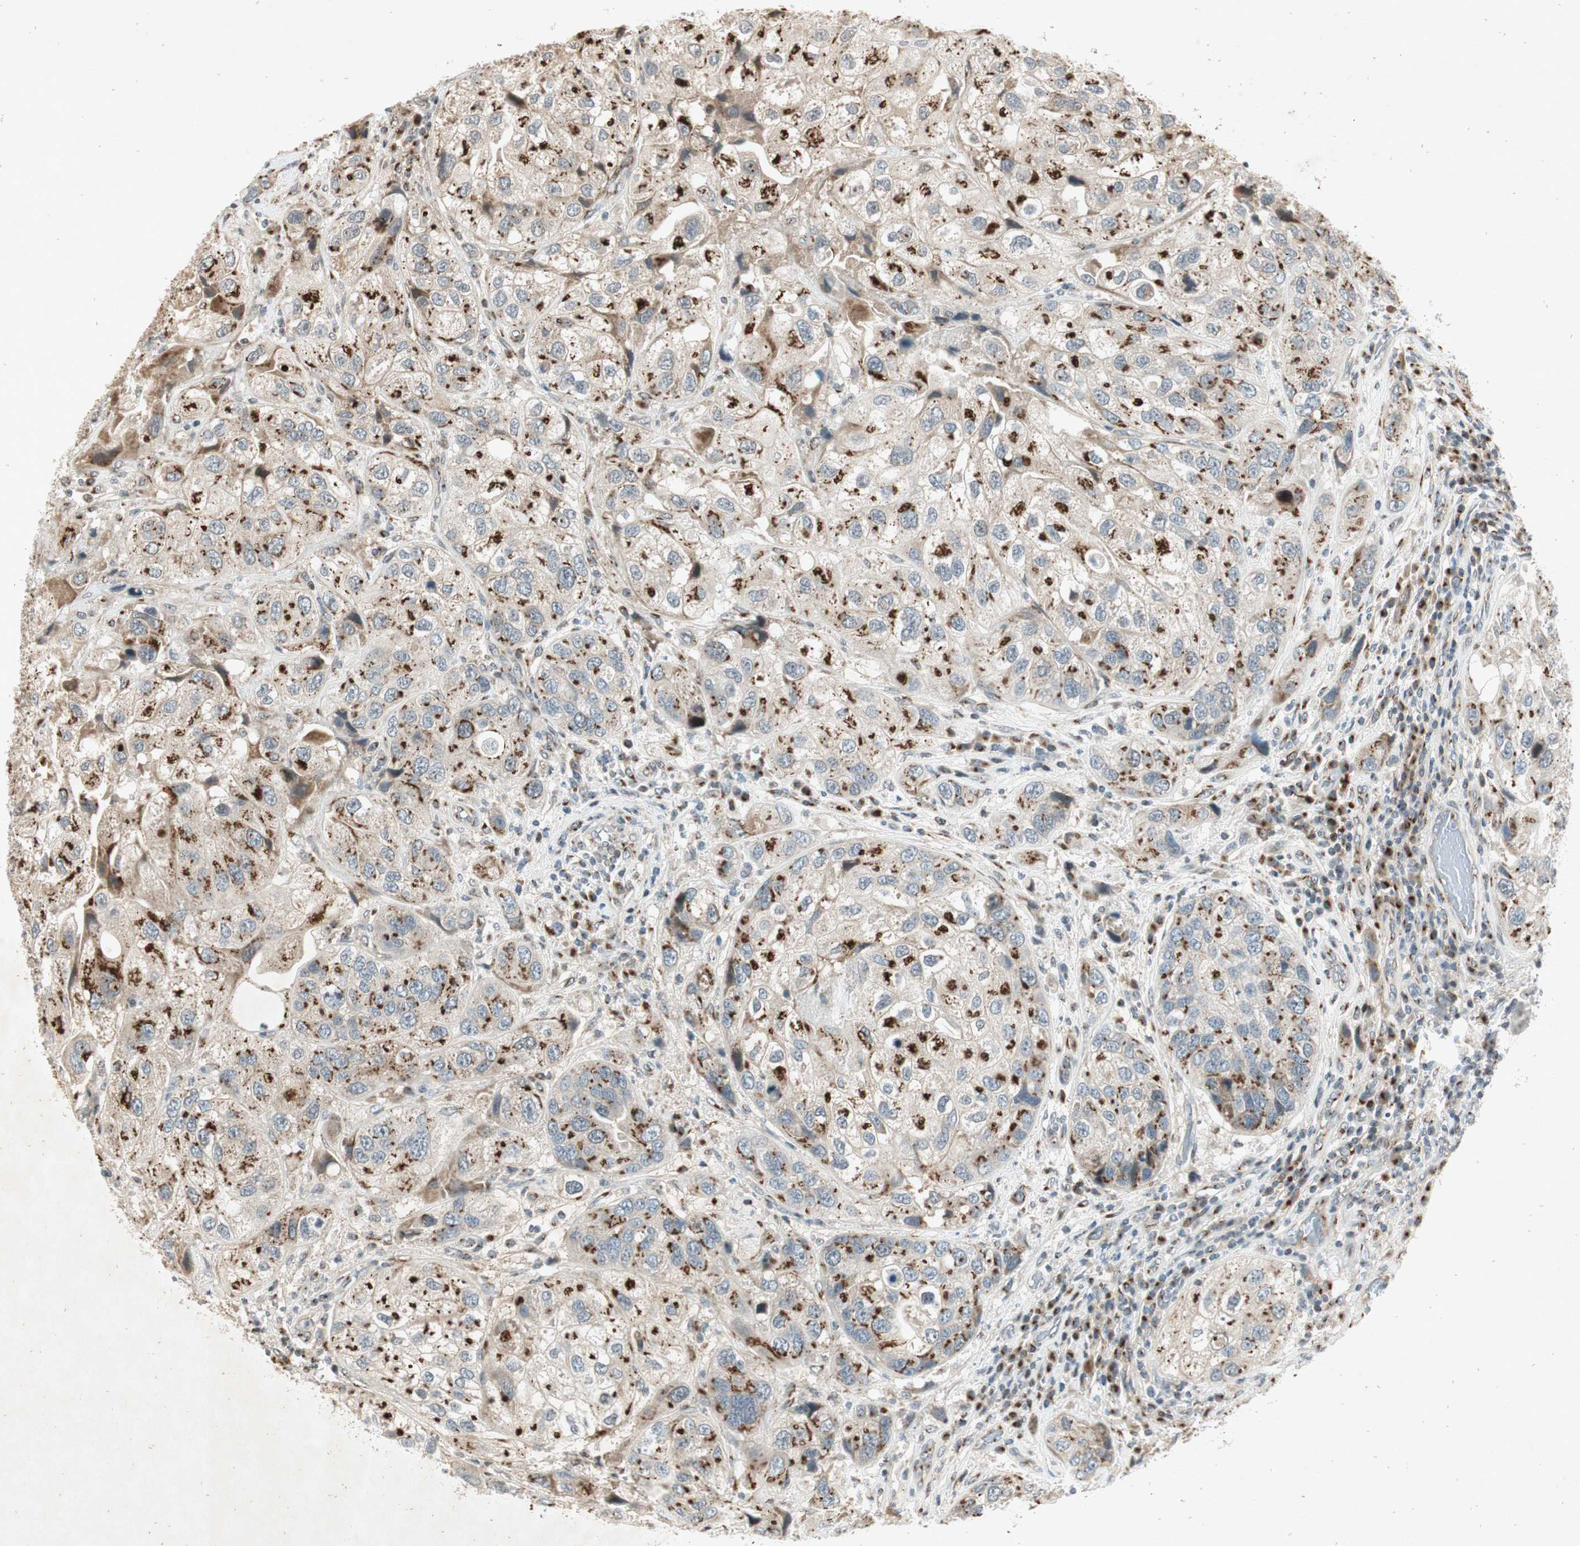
{"staining": {"intensity": "strong", "quantity": "25%-75%", "location": "cytoplasmic/membranous"}, "tissue": "urothelial cancer", "cell_type": "Tumor cells", "image_type": "cancer", "snomed": [{"axis": "morphology", "description": "Urothelial carcinoma, High grade"}, {"axis": "topography", "description": "Urinary bladder"}], "caption": "About 25%-75% of tumor cells in human urothelial cancer display strong cytoplasmic/membranous protein staining as visualized by brown immunohistochemical staining.", "gene": "NEO1", "patient": {"sex": "female", "age": 64}}